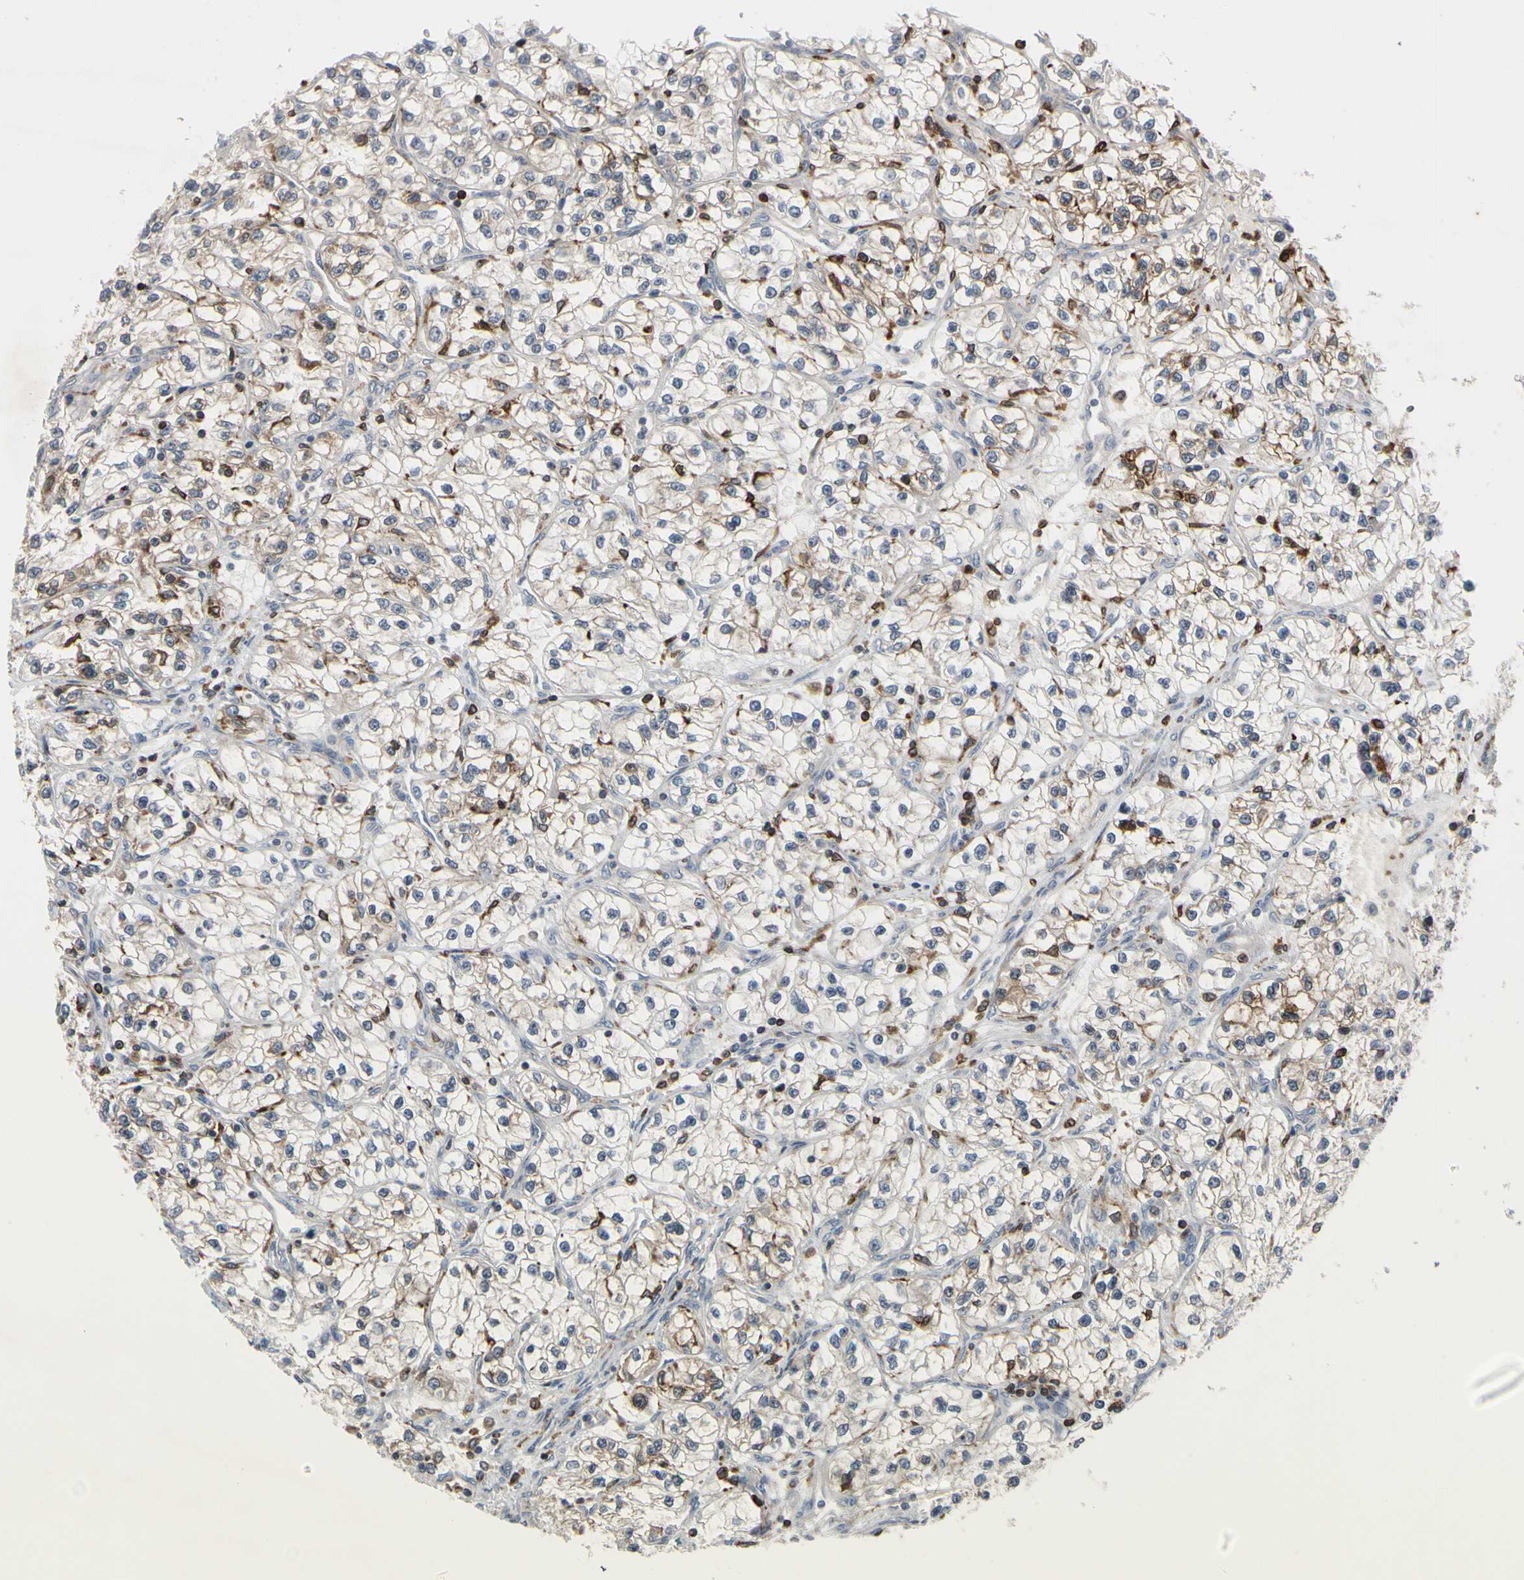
{"staining": {"intensity": "negative", "quantity": "none", "location": "none"}, "tissue": "renal cancer", "cell_type": "Tumor cells", "image_type": "cancer", "snomed": [{"axis": "morphology", "description": "Adenocarcinoma, NOS"}, {"axis": "topography", "description": "Kidney"}], "caption": "DAB (3,3'-diaminobenzidine) immunohistochemical staining of renal adenocarcinoma exhibits no significant positivity in tumor cells. The staining was performed using DAB (3,3'-diaminobenzidine) to visualize the protein expression in brown, while the nuclei were stained in blue with hematoxylin (Magnification: 20x).", "gene": "PLXNA2", "patient": {"sex": "female", "age": 57}}